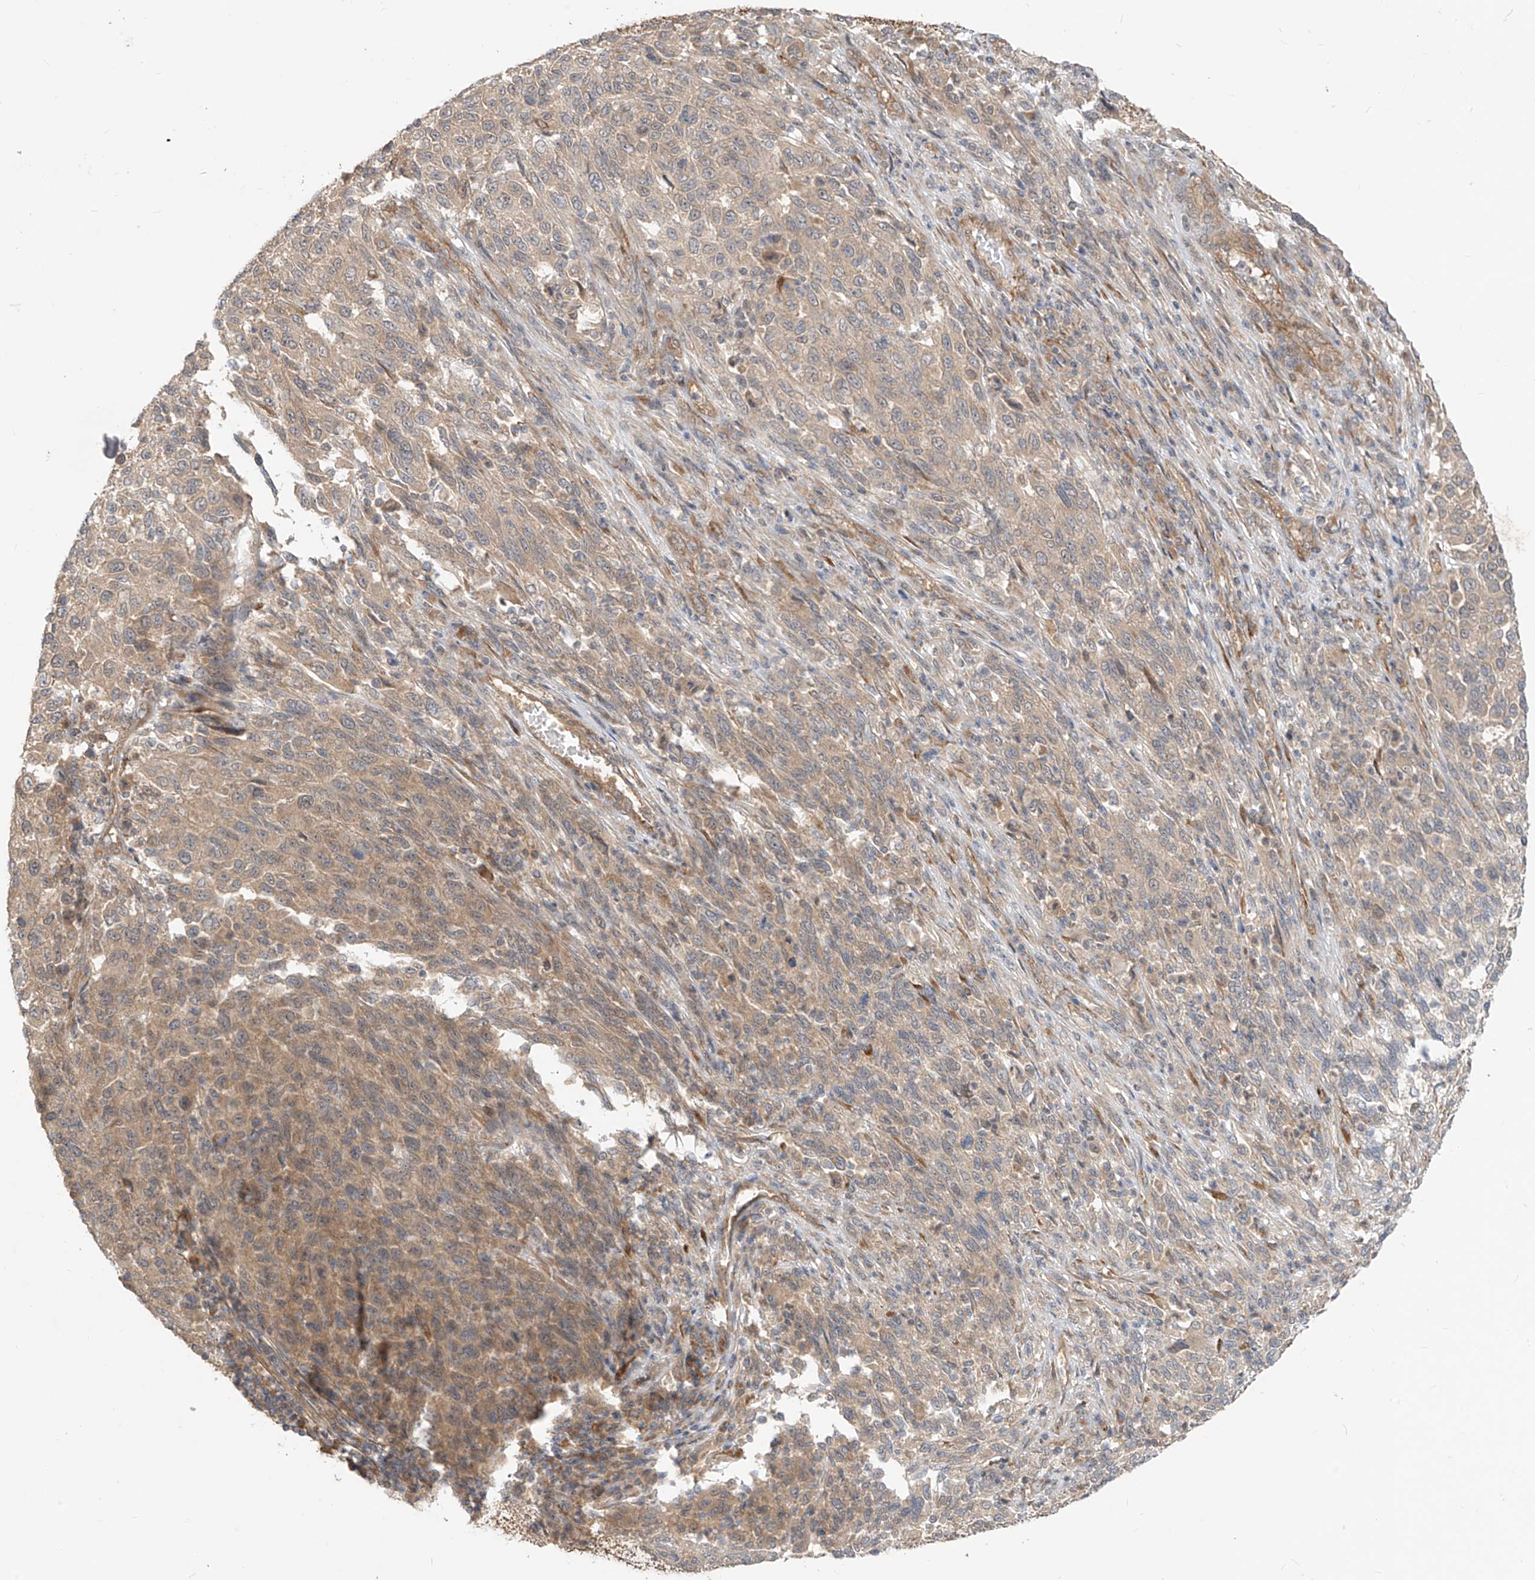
{"staining": {"intensity": "weak", "quantity": "25%-75%", "location": "cytoplasmic/membranous"}, "tissue": "melanoma", "cell_type": "Tumor cells", "image_type": "cancer", "snomed": [{"axis": "morphology", "description": "Malignant melanoma, Metastatic site"}, {"axis": "topography", "description": "Lymph node"}], "caption": "The histopathology image demonstrates immunohistochemical staining of melanoma. There is weak cytoplasmic/membranous expression is seen in about 25%-75% of tumor cells. (brown staining indicates protein expression, while blue staining denotes nuclei).", "gene": "MTUS2", "patient": {"sex": "male", "age": 61}}